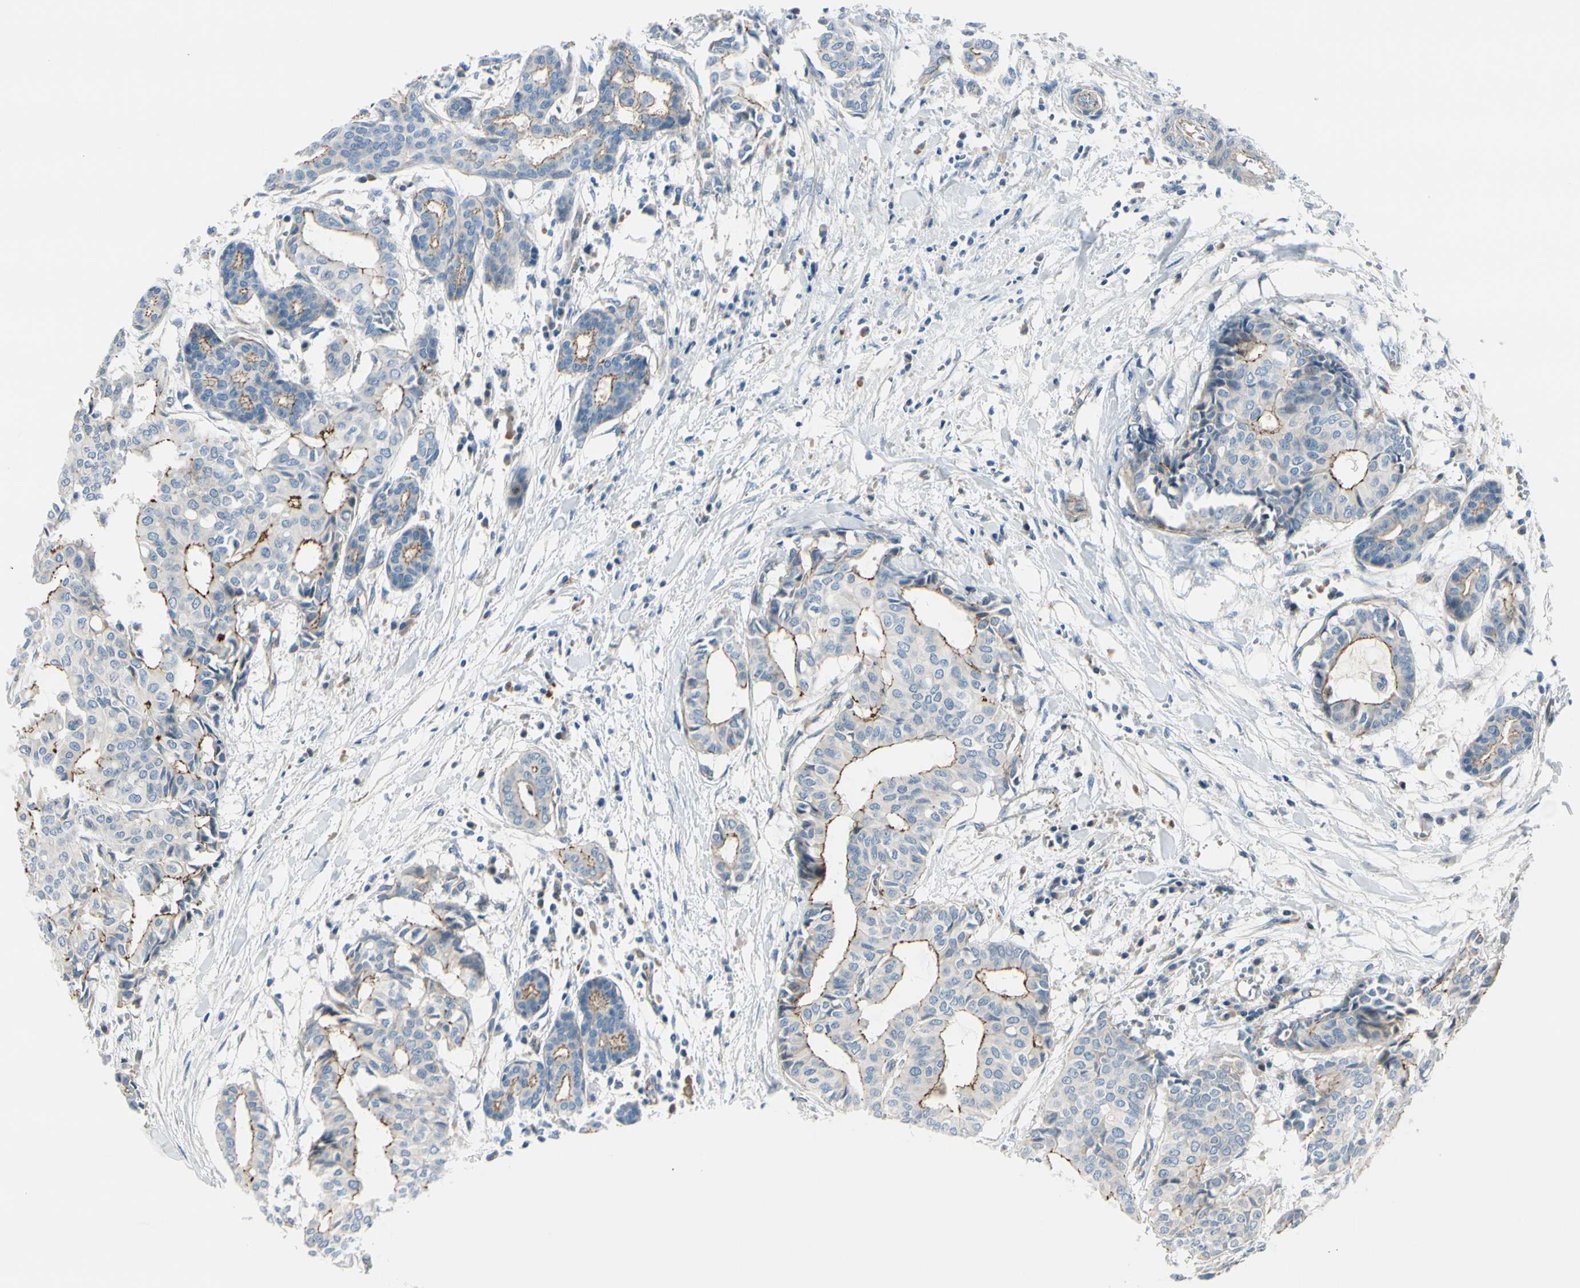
{"staining": {"intensity": "moderate", "quantity": "25%-75%", "location": "cytoplasmic/membranous"}, "tissue": "head and neck cancer", "cell_type": "Tumor cells", "image_type": "cancer", "snomed": [{"axis": "morphology", "description": "Adenocarcinoma, NOS"}, {"axis": "topography", "description": "Salivary gland"}, {"axis": "topography", "description": "Head-Neck"}], "caption": "Immunohistochemical staining of head and neck adenocarcinoma demonstrates moderate cytoplasmic/membranous protein positivity in about 25%-75% of tumor cells.", "gene": "TJP1", "patient": {"sex": "female", "age": 59}}